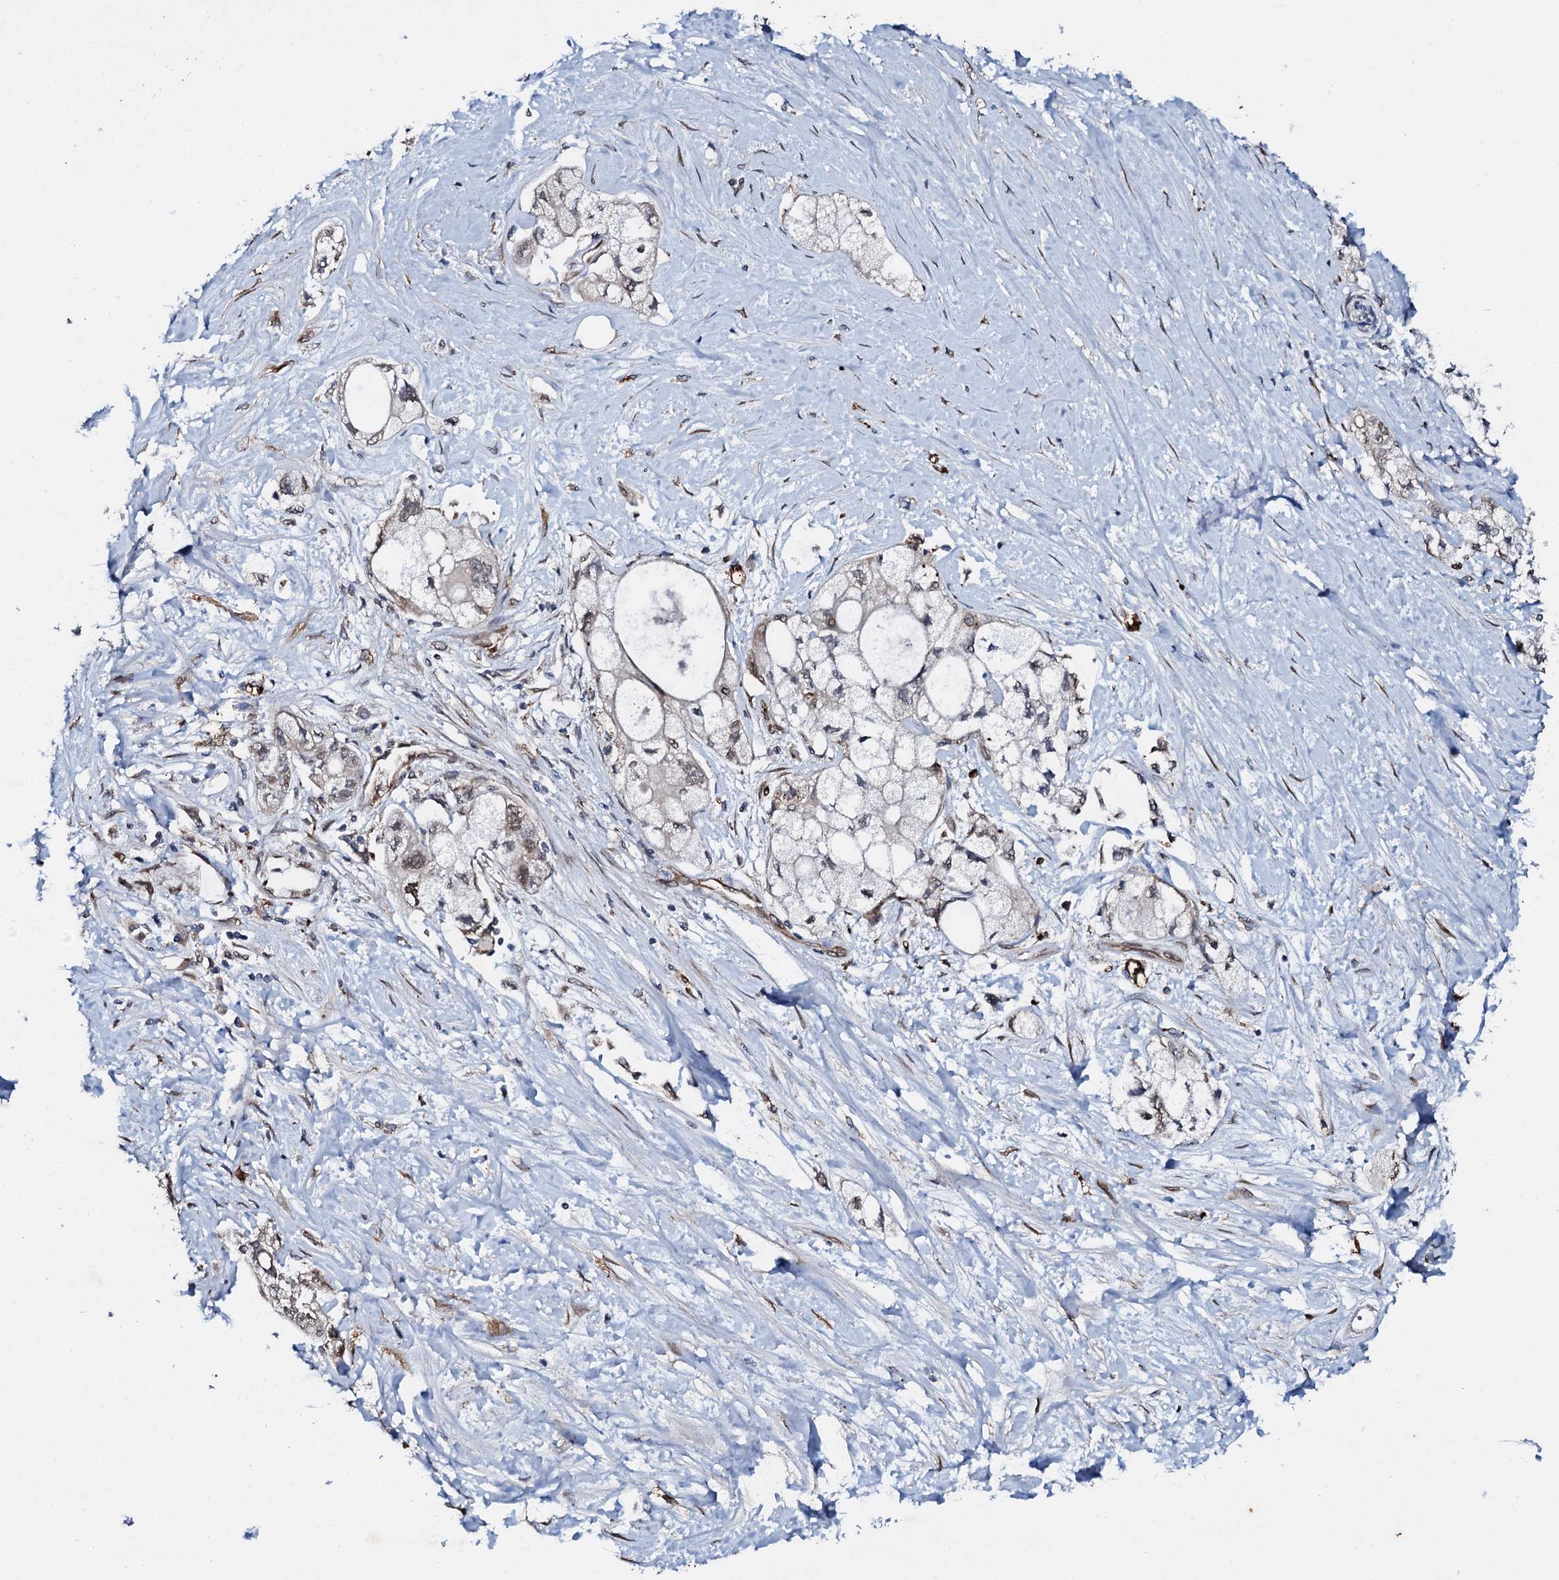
{"staining": {"intensity": "negative", "quantity": "none", "location": "none"}, "tissue": "pancreatic cancer", "cell_type": "Tumor cells", "image_type": "cancer", "snomed": [{"axis": "morphology", "description": "Adenocarcinoma, NOS"}, {"axis": "topography", "description": "Pancreas"}], "caption": "Immunohistochemical staining of human adenocarcinoma (pancreatic) exhibits no significant positivity in tumor cells. (DAB immunohistochemistry, high magnification).", "gene": "ADAMTS10", "patient": {"sex": "male", "age": 70}}